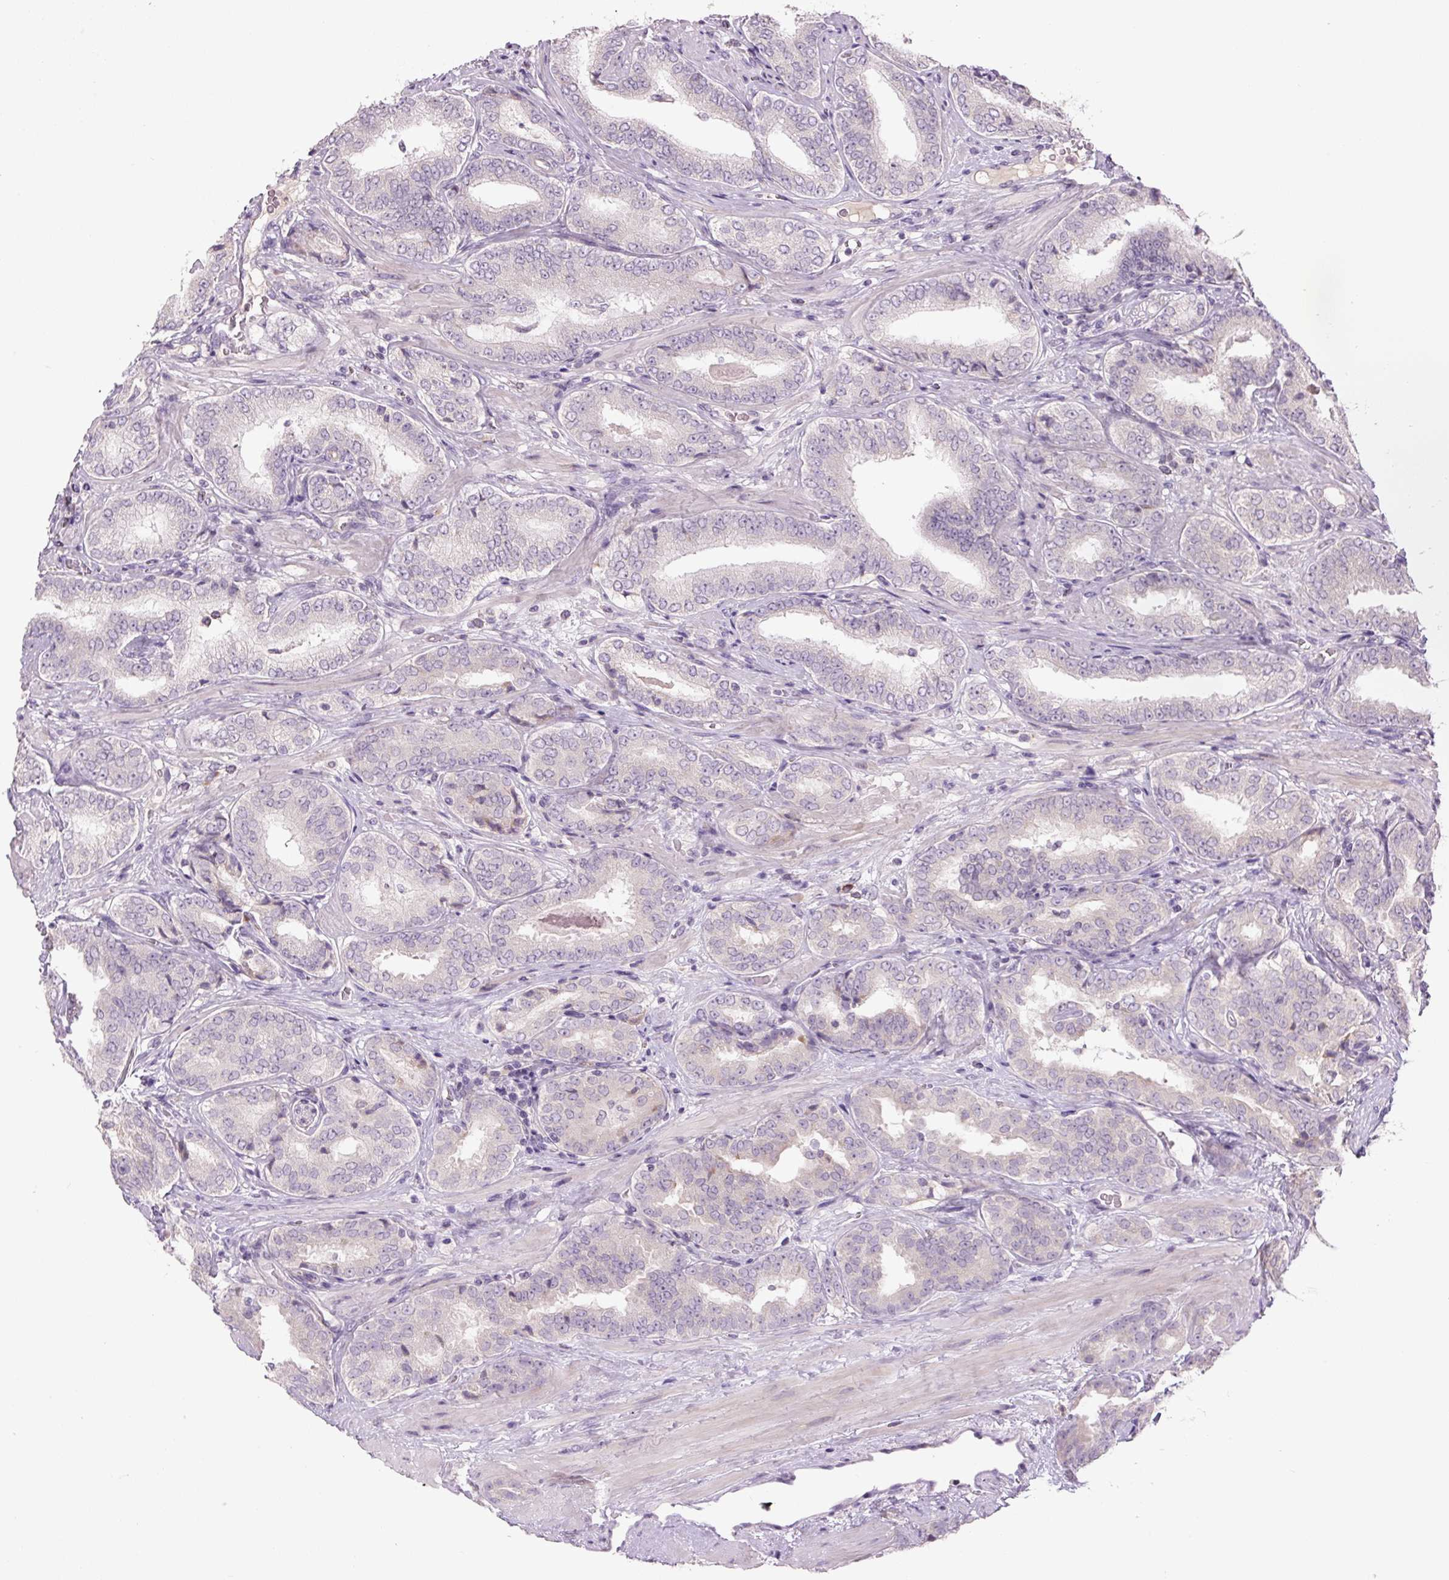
{"staining": {"intensity": "negative", "quantity": "none", "location": "none"}, "tissue": "prostate cancer", "cell_type": "Tumor cells", "image_type": "cancer", "snomed": [{"axis": "morphology", "description": "Adenocarcinoma, High grade"}, {"axis": "topography", "description": "Prostate"}], "caption": "There is no significant positivity in tumor cells of prostate cancer (adenocarcinoma (high-grade)).", "gene": "TMEM100", "patient": {"sex": "male", "age": 72}}